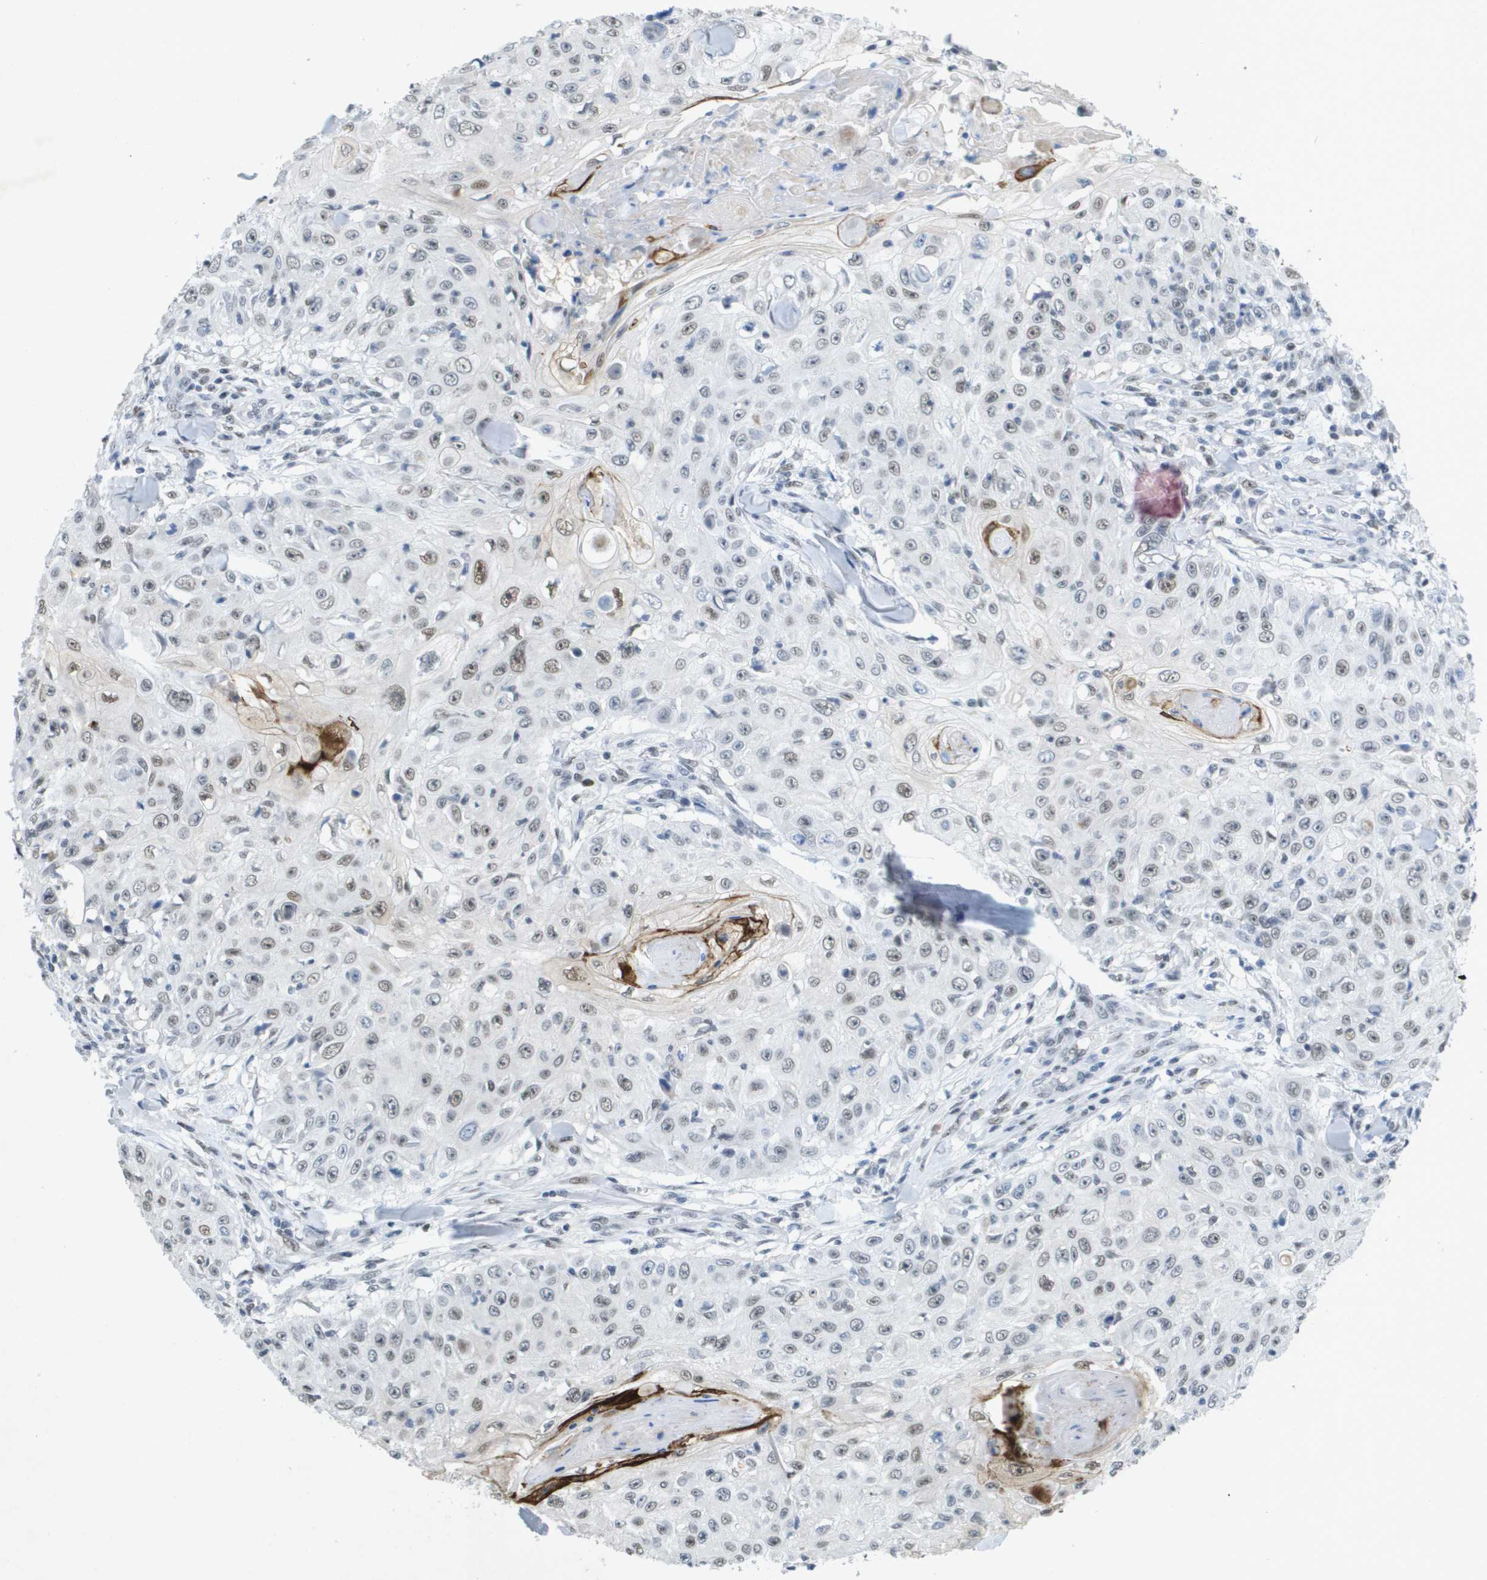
{"staining": {"intensity": "weak", "quantity": "25%-75%", "location": "nuclear"}, "tissue": "skin cancer", "cell_type": "Tumor cells", "image_type": "cancer", "snomed": [{"axis": "morphology", "description": "Squamous cell carcinoma, NOS"}, {"axis": "topography", "description": "Skin"}], "caption": "Skin cancer stained with a brown dye exhibits weak nuclear positive staining in about 25%-75% of tumor cells.", "gene": "TP53RK", "patient": {"sex": "male", "age": 86}}